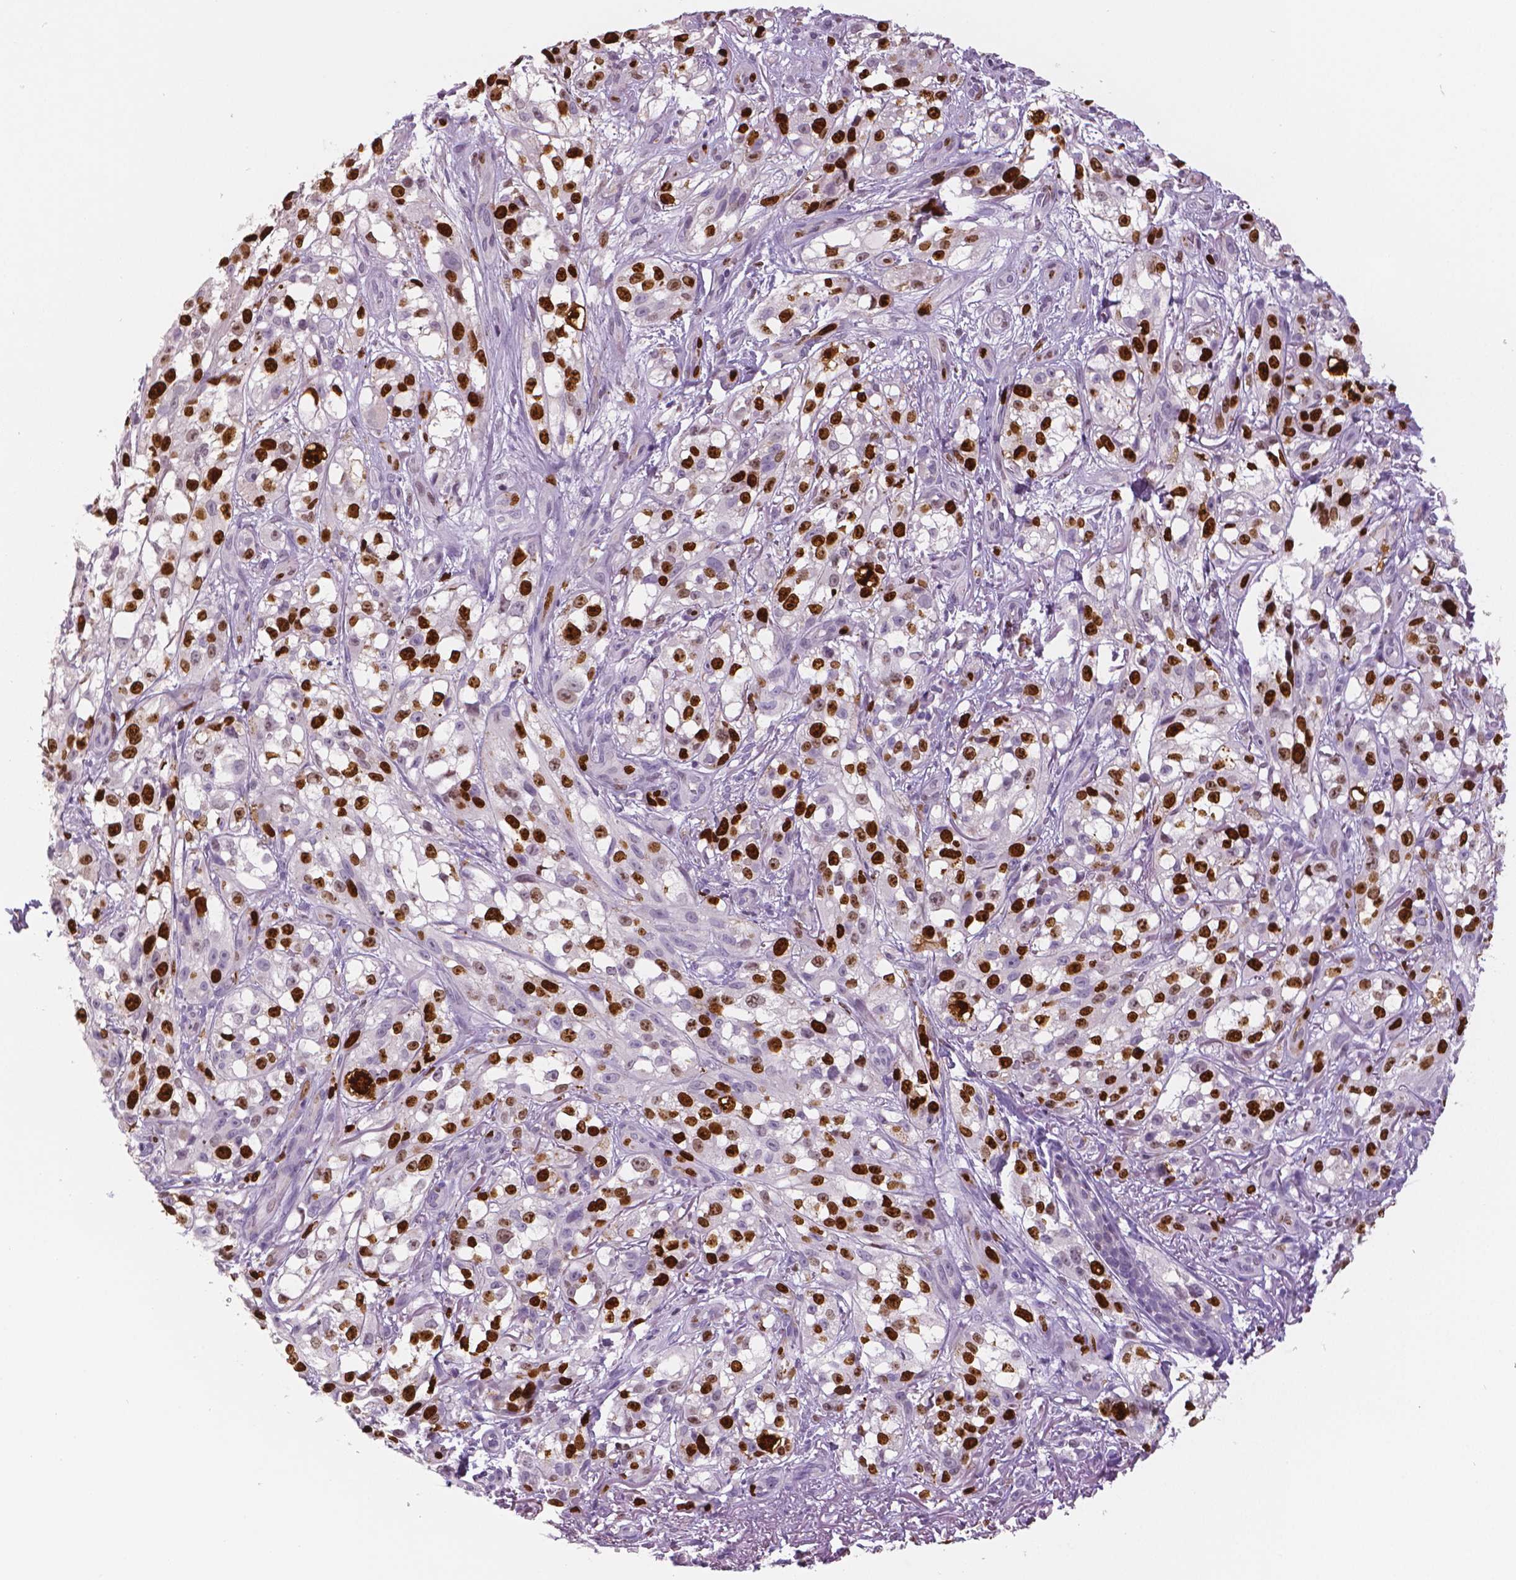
{"staining": {"intensity": "strong", "quantity": "25%-75%", "location": "nuclear"}, "tissue": "melanoma", "cell_type": "Tumor cells", "image_type": "cancer", "snomed": [{"axis": "morphology", "description": "Malignant melanoma, NOS"}, {"axis": "topography", "description": "Skin"}], "caption": "Strong nuclear protein expression is appreciated in about 25%-75% of tumor cells in malignant melanoma.", "gene": "MKI67", "patient": {"sex": "female", "age": 85}}